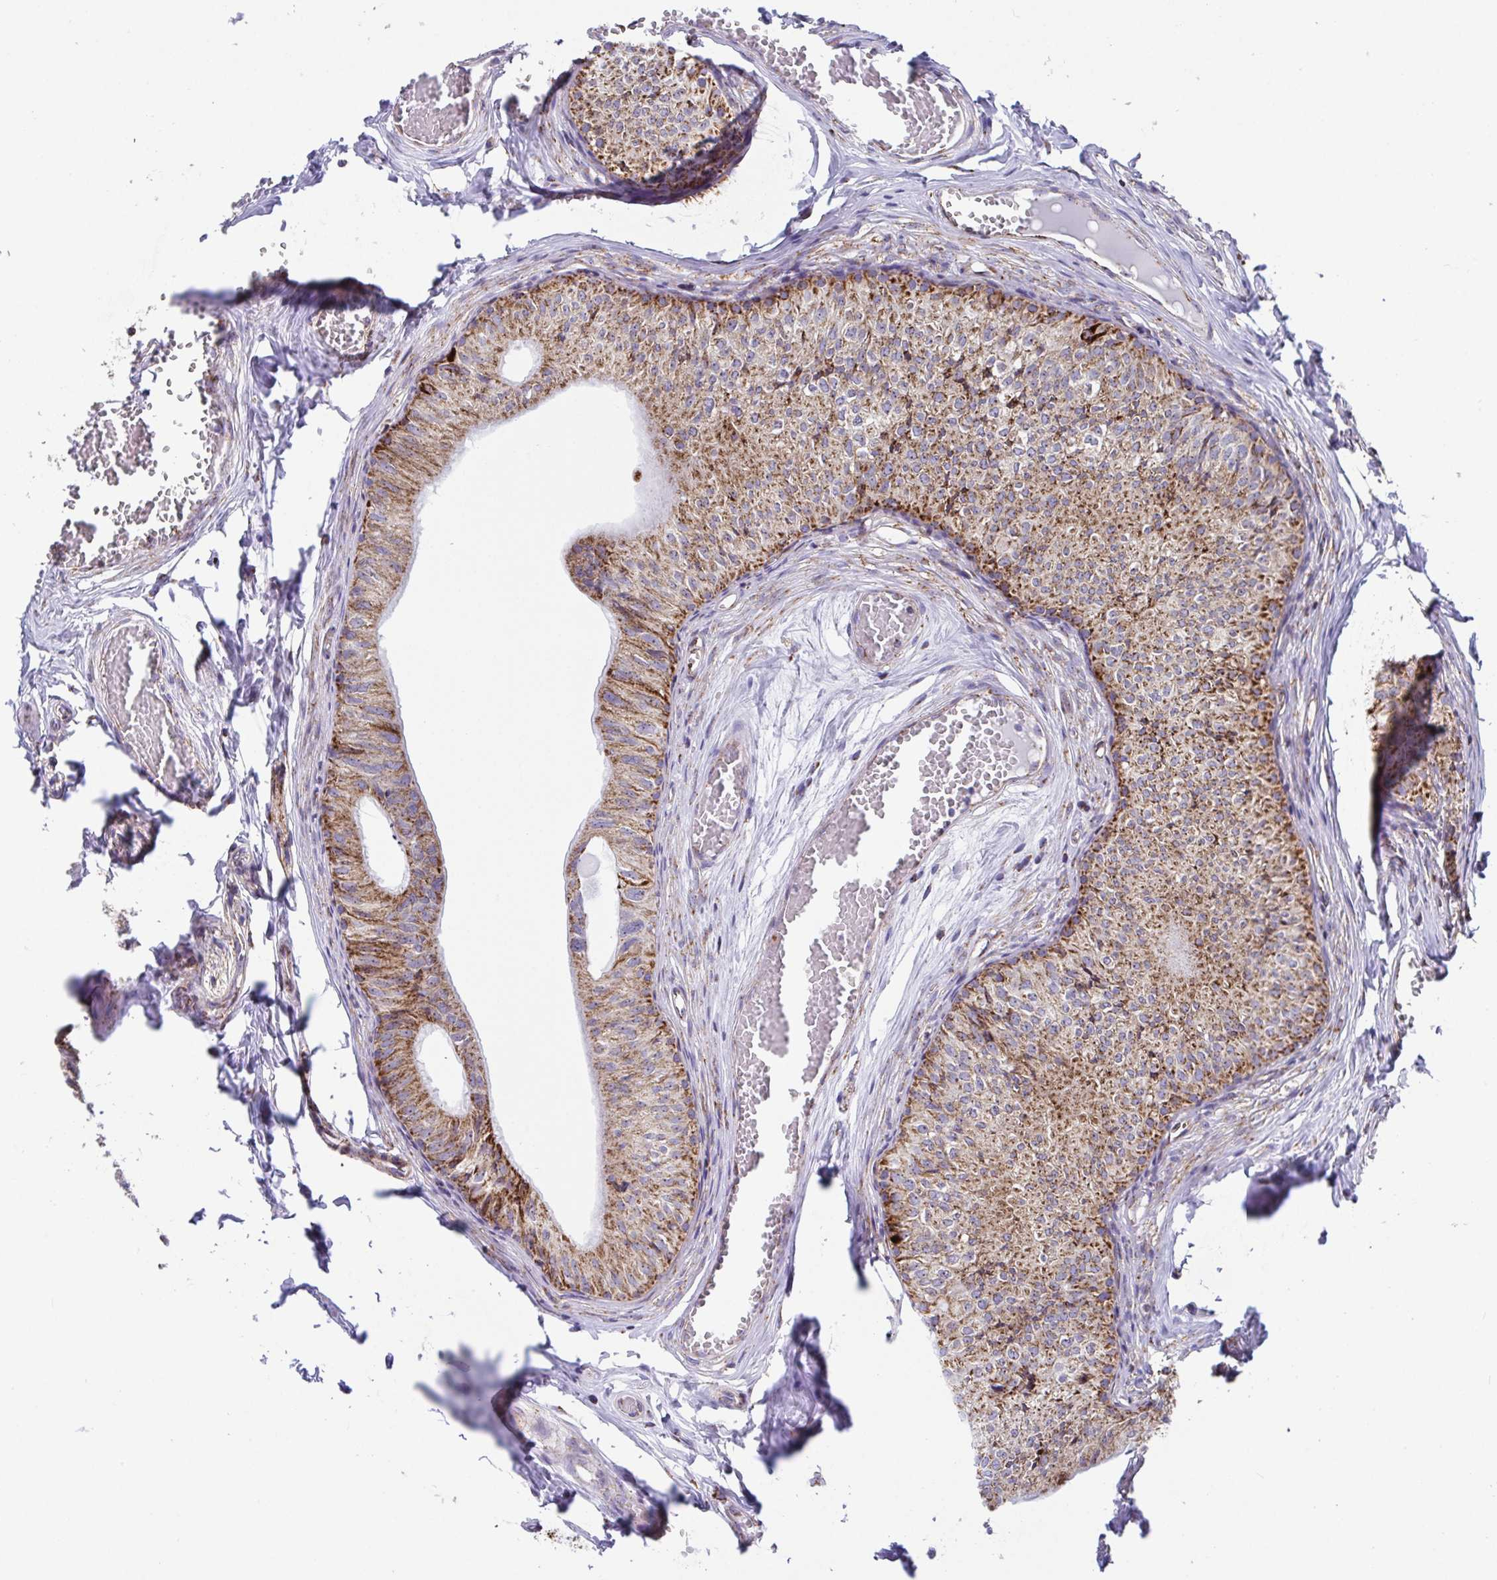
{"staining": {"intensity": "strong", "quantity": ">75%", "location": "cytoplasmic/membranous"}, "tissue": "epididymis", "cell_type": "Glandular cells", "image_type": "normal", "snomed": [{"axis": "morphology", "description": "Normal tissue, NOS"}, {"axis": "topography", "description": "Epididymis"}], "caption": "Epididymis was stained to show a protein in brown. There is high levels of strong cytoplasmic/membranous staining in about >75% of glandular cells. (Brightfield microscopy of DAB IHC at high magnification).", "gene": "ATP5MJ", "patient": {"sex": "male", "age": 25}}